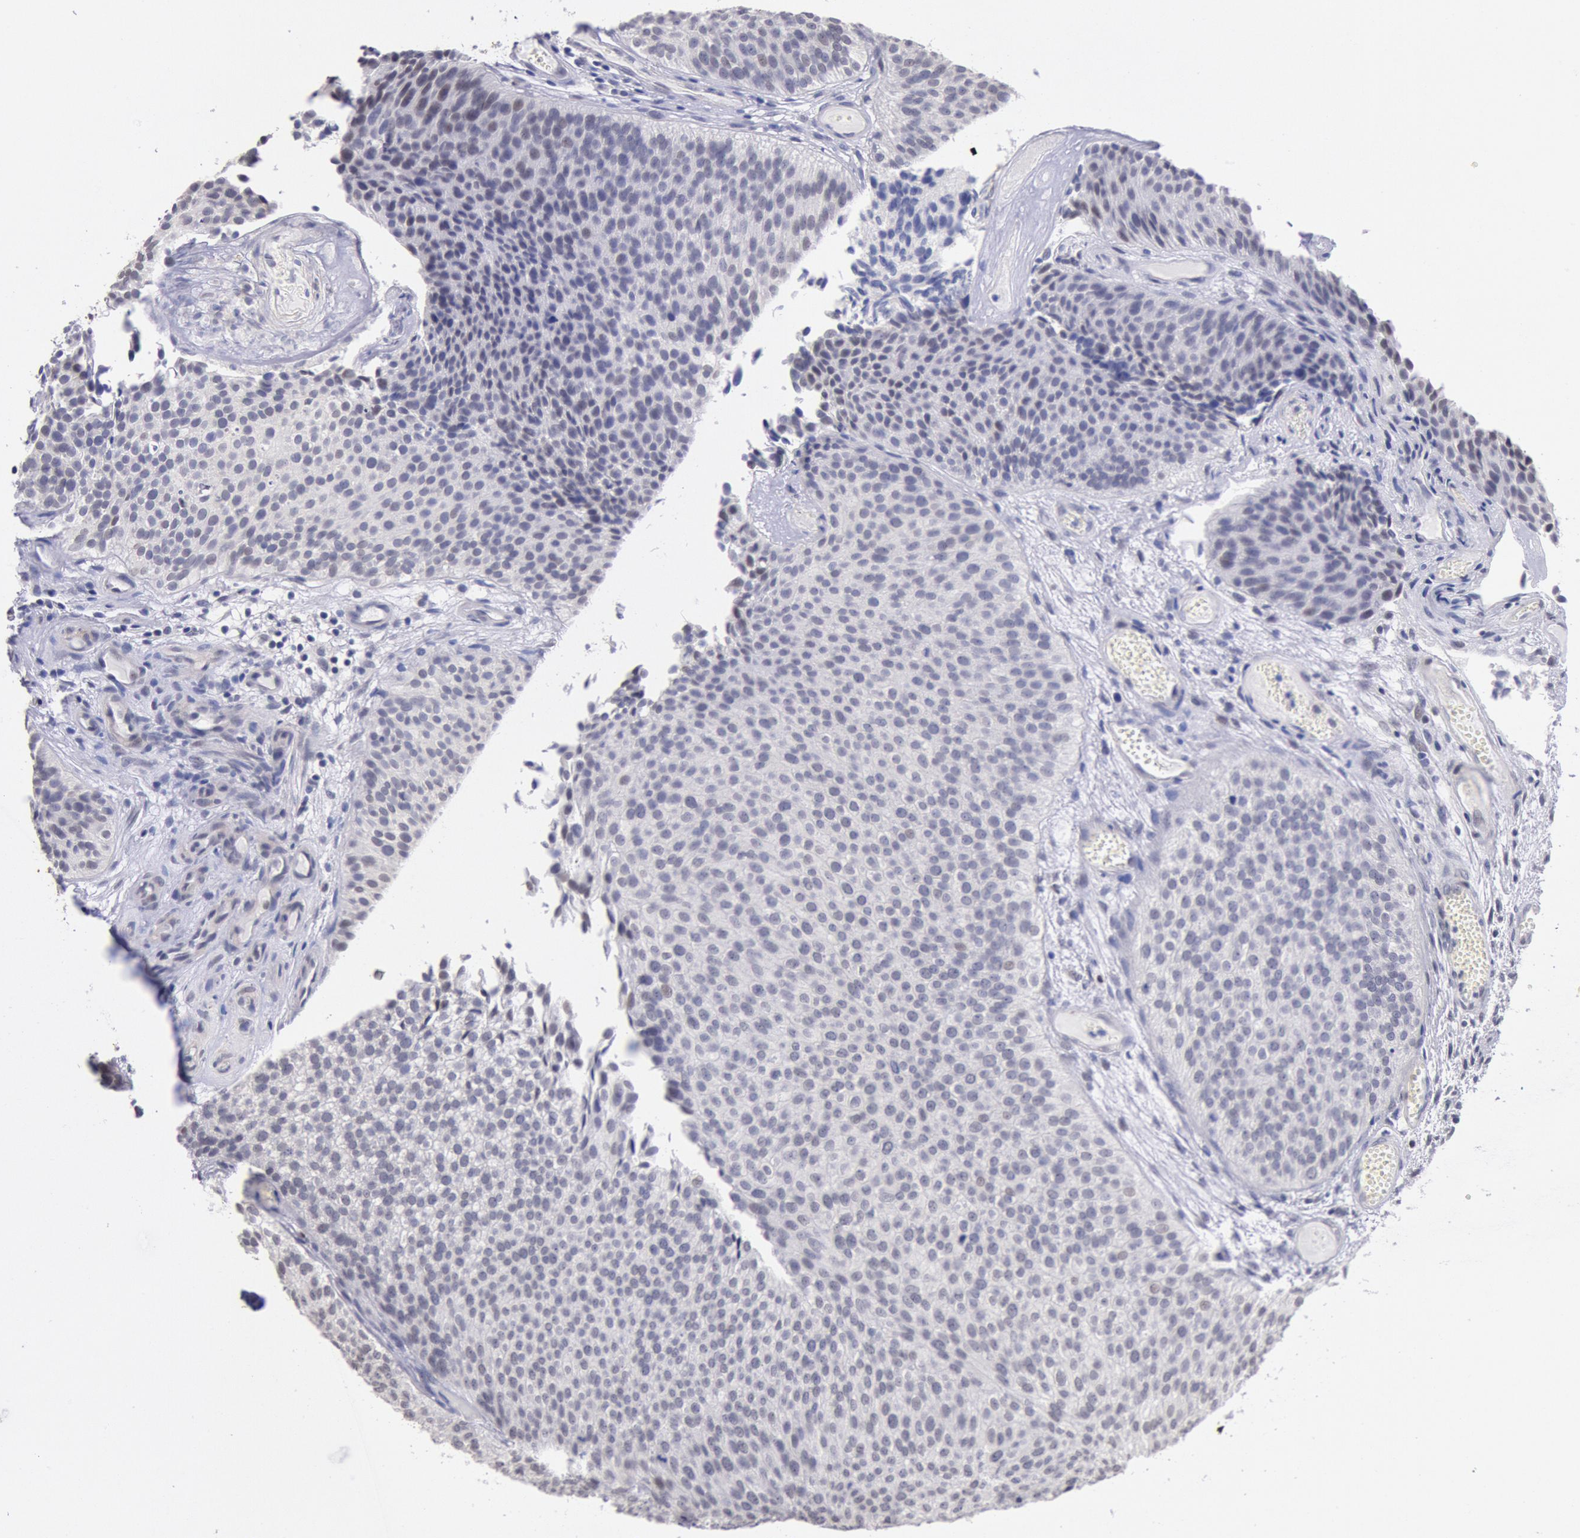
{"staining": {"intensity": "weak", "quantity": "<25%", "location": "cytoplasmic/membranous"}, "tissue": "urothelial cancer", "cell_type": "Tumor cells", "image_type": "cancer", "snomed": [{"axis": "morphology", "description": "Urothelial carcinoma, Low grade"}, {"axis": "topography", "description": "Urinary bladder"}], "caption": "This image is of low-grade urothelial carcinoma stained with immunohistochemistry (IHC) to label a protein in brown with the nuclei are counter-stained blue. There is no staining in tumor cells. Brightfield microscopy of immunohistochemistry stained with DAB (brown) and hematoxylin (blue), captured at high magnification.", "gene": "MYH7", "patient": {"sex": "male", "age": 84}}